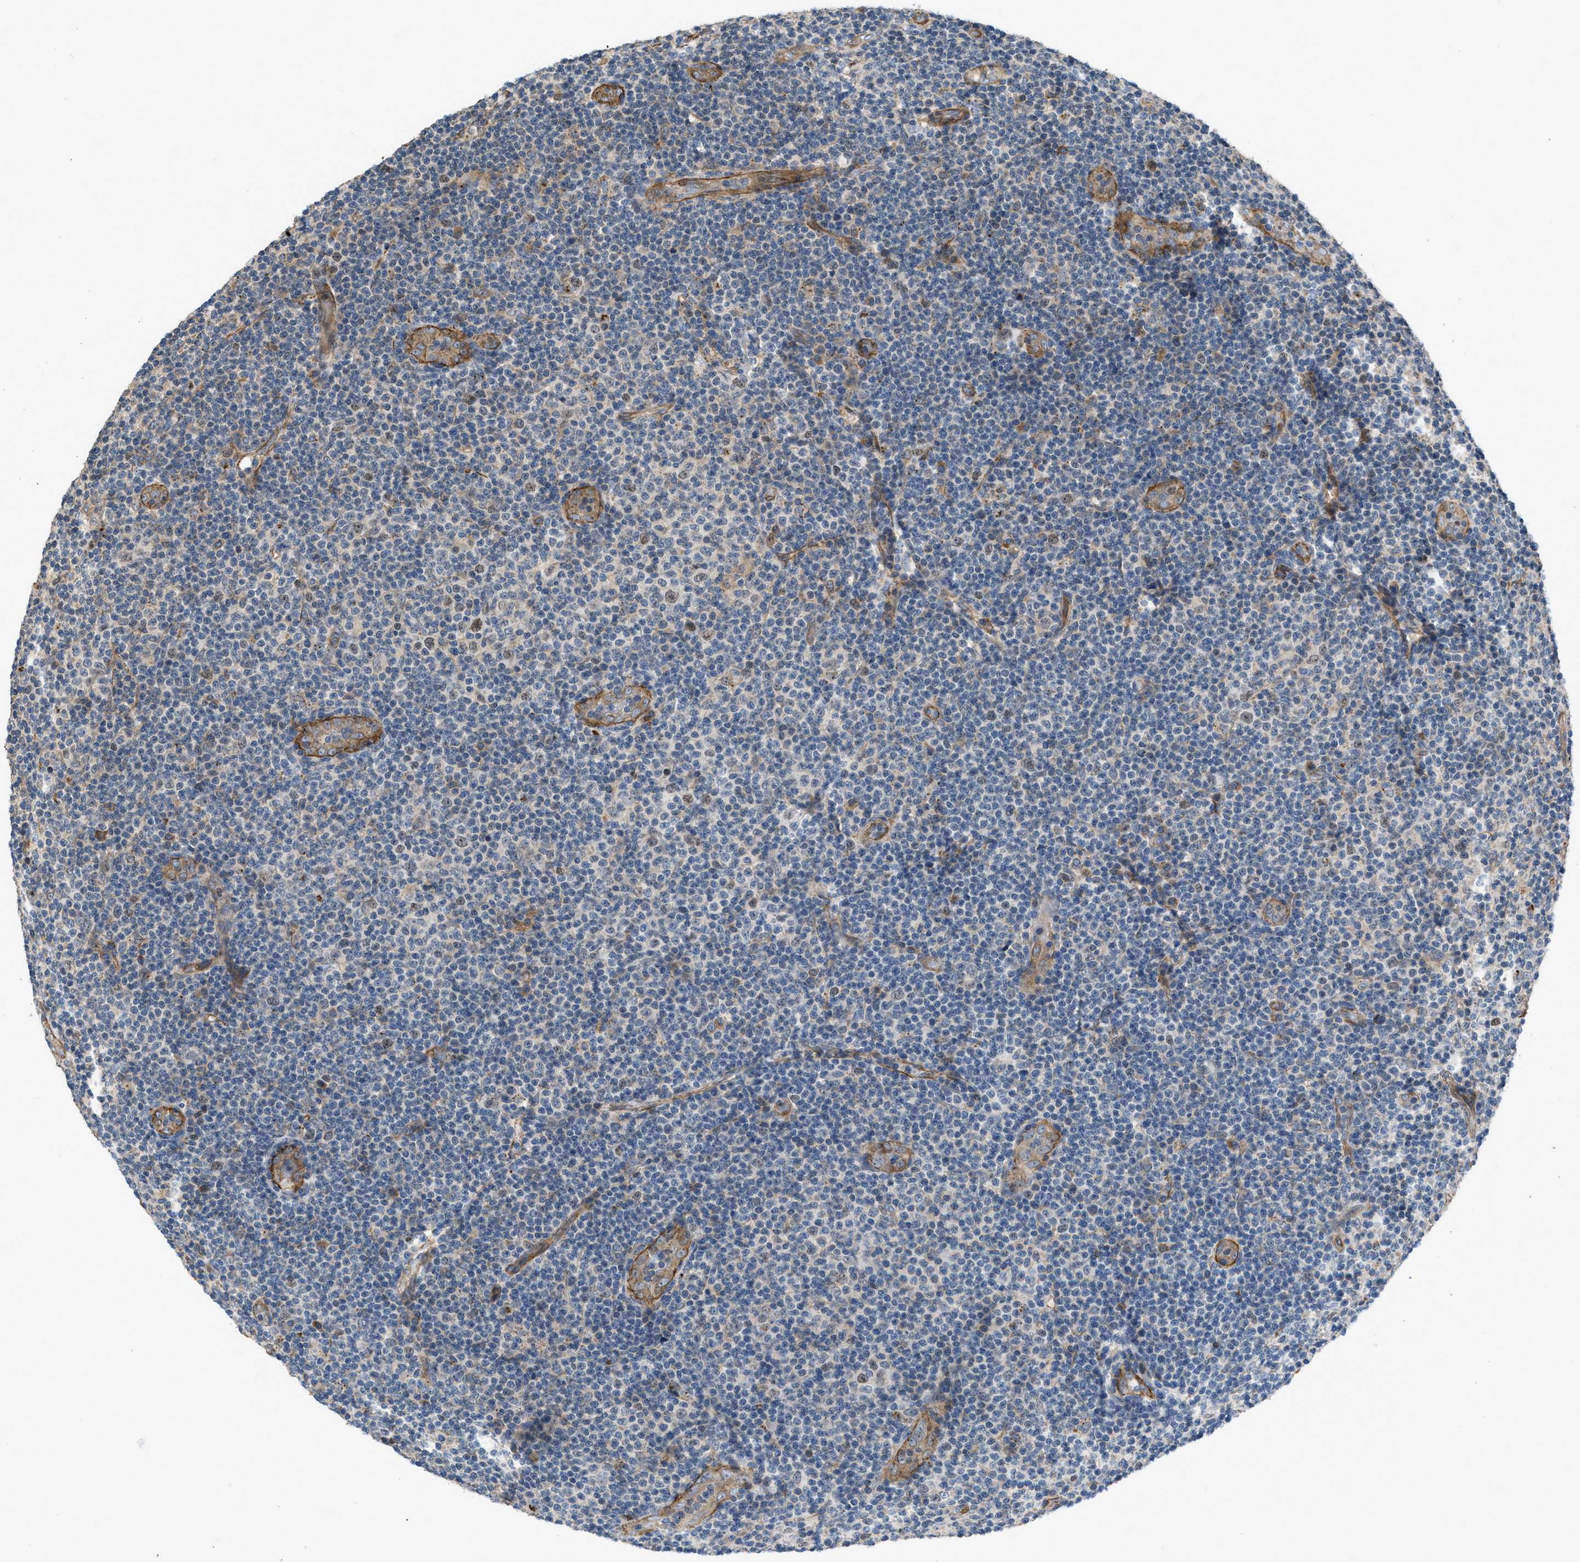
{"staining": {"intensity": "negative", "quantity": "none", "location": "none"}, "tissue": "lymphoma", "cell_type": "Tumor cells", "image_type": "cancer", "snomed": [{"axis": "morphology", "description": "Malignant lymphoma, non-Hodgkin's type, Low grade"}, {"axis": "topography", "description": "Lymph node"}], "caption": "Human lymphoma stained for a protein using IHC displays no staining in tumor cells.", "gene": "GPATCH2L", "patient": {"sex": "male", "age": 83}}